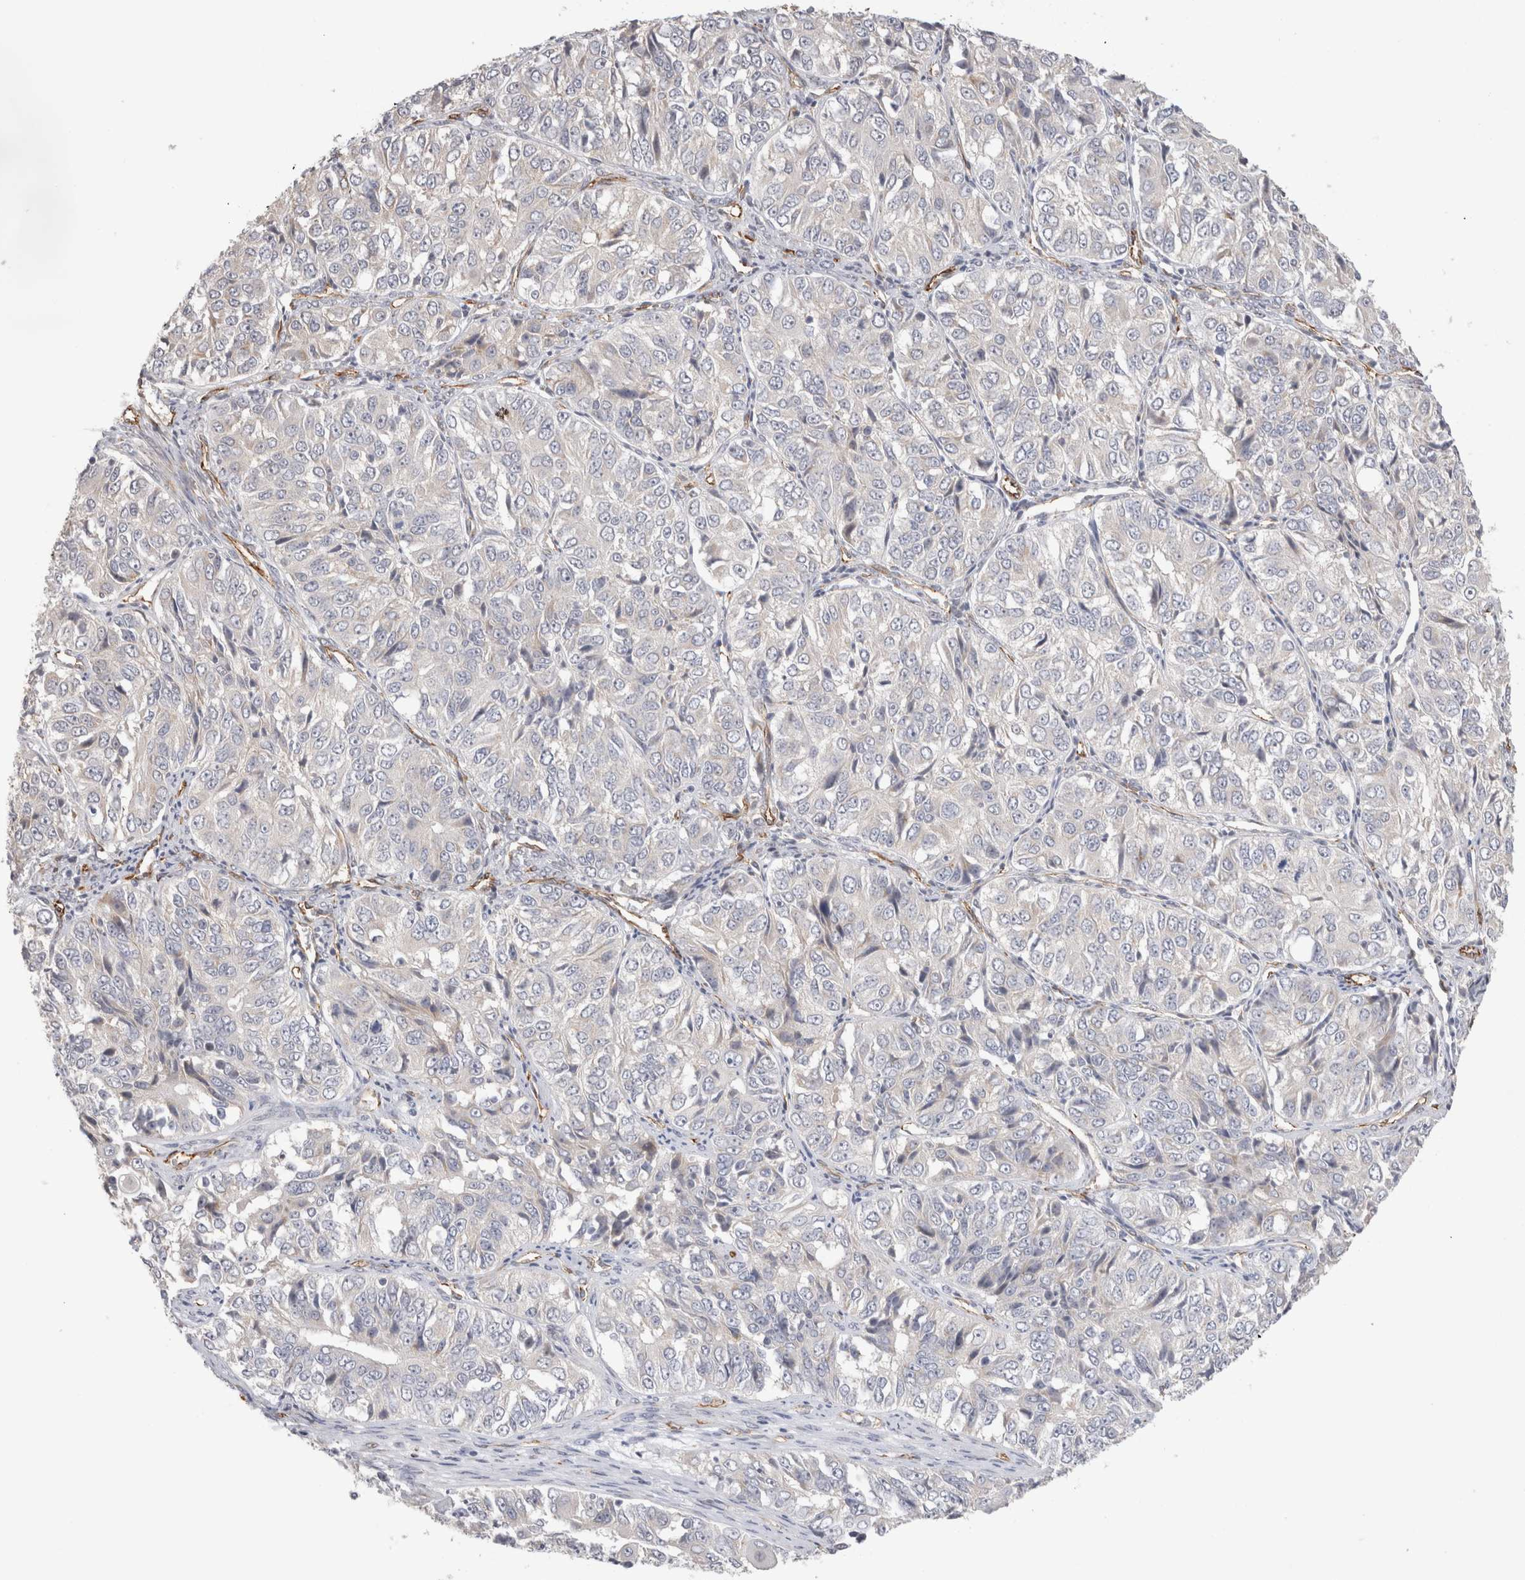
{"staining": {"intensity": "negative", "quantity": "none", "location": "none"}, "tissue": "ovarian cancer", "cell_type": "Tumor cells", "image_type": "cancer", "snomed": [{"axis": "morphology", "description": "Carcinoma, endometroid"}, {"axis": "topography", "description": "Ovary"}], "caption": "The micrograph demonstrates no staining of tumor cells in ovarian endometroid carcinoma. (Stains: DAB IHC with hematoxylin counter stain, Microscopy: brightfield microscopy at high magnification).", "gene": "CAAP1", "patient": {"sex": "female", "age": 51}}